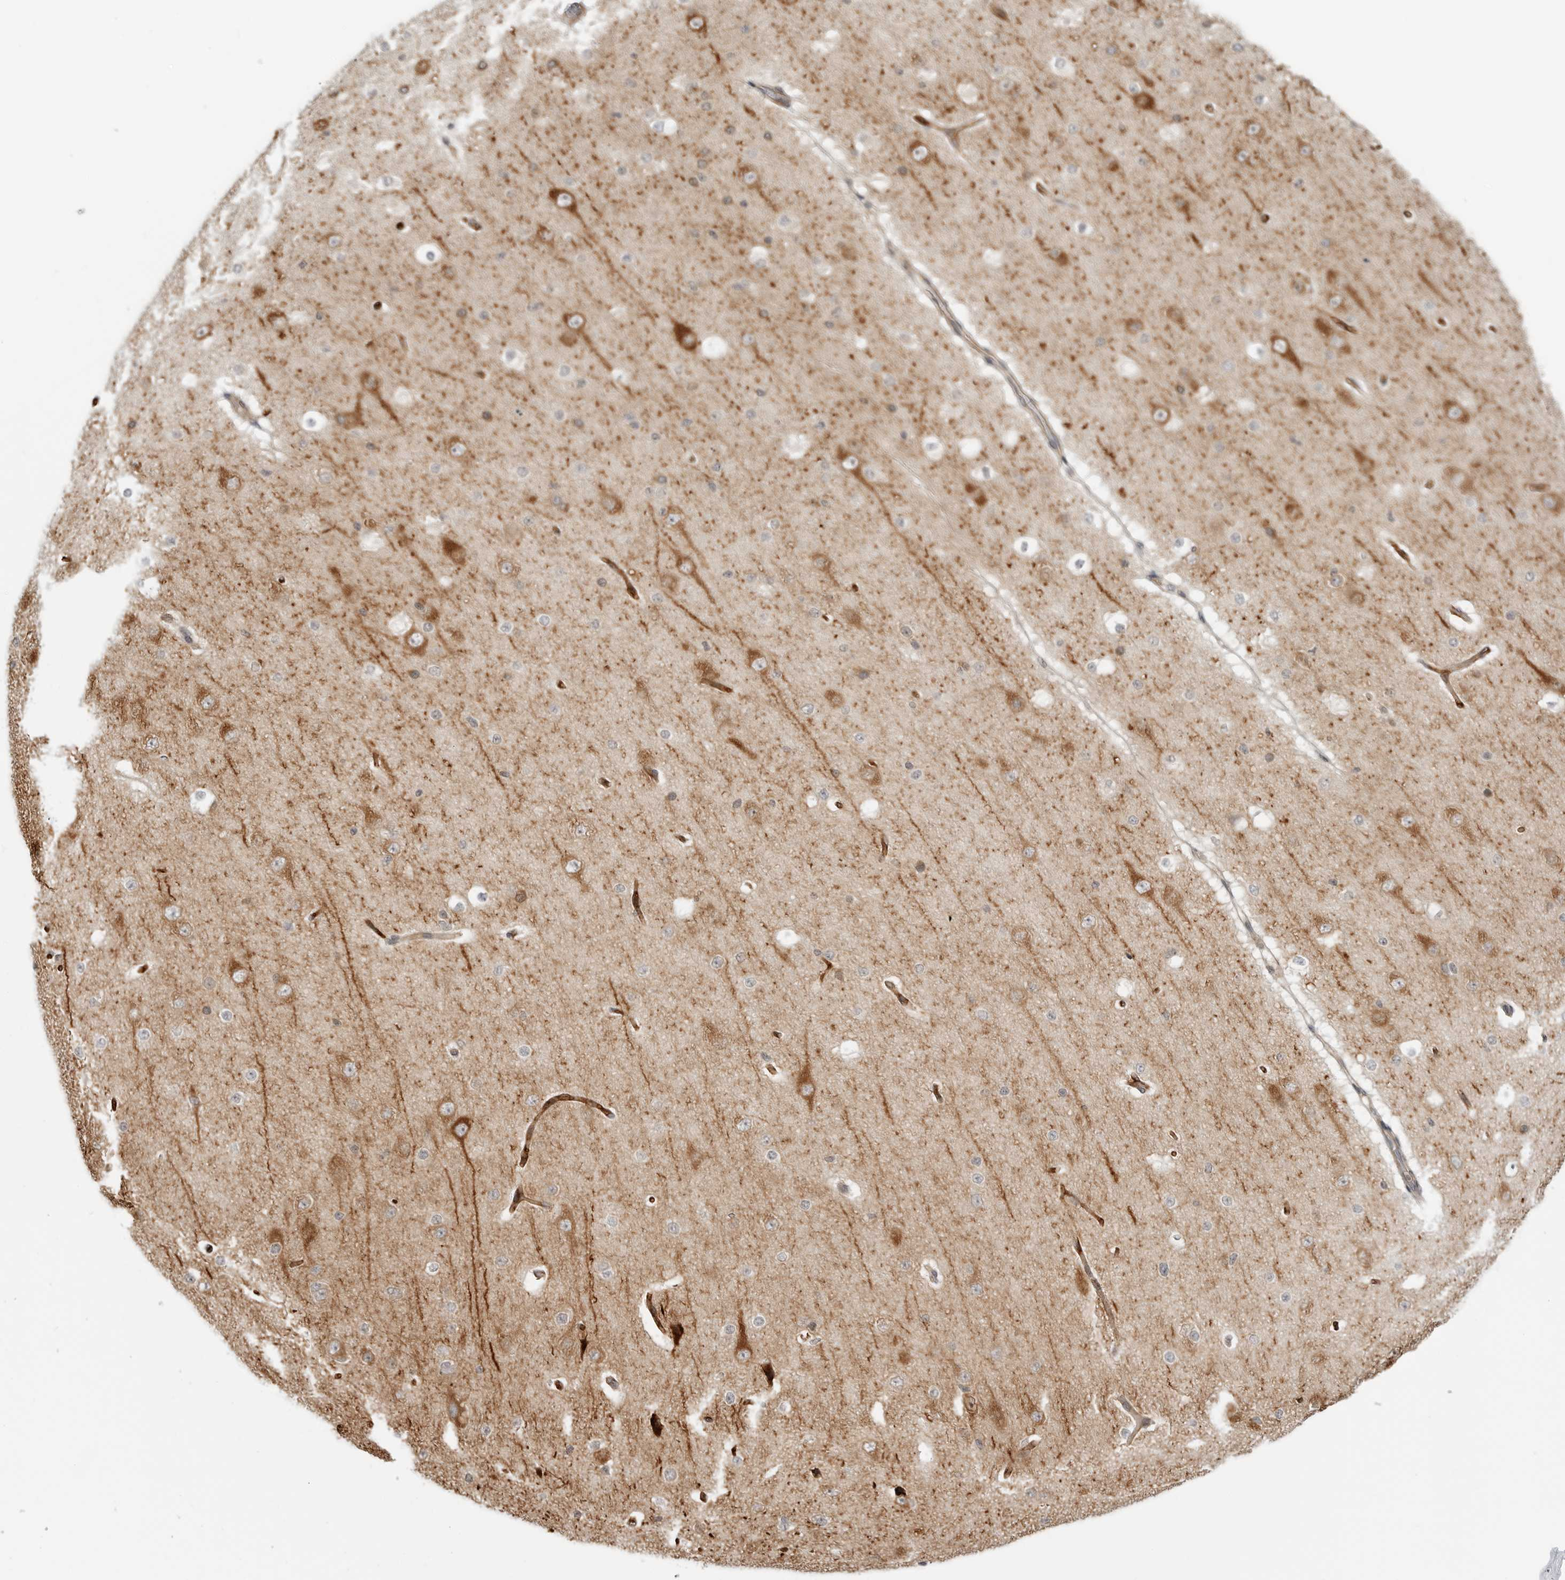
{"staining": {"intensity": "weak", "quantity": "25%-75%", "location": "cytoplasmic/membranous"}, "tissue": "cerebral cortex", "cell_type": "Endothelial cells", "image_type": "normal", "snomed": [{"axis": "morphology", "description": "Normal tissue, NOS"}, {"axis": "morphology", "description": "Developmental malformation"}, {"axis": "topography", "description": "Cerebral cortex"}], "caption": "Immunohistochemistry staining of unremarkable cerebral cortex, which exhibits low levels of weak cytoplasmic/membranous expression in about 25%-75% of endothelial cells indicating weak cytoplasmic/membranous protein staining. The staining was performed using DAB (brown) for protein detection and nuclei were counterstained in hematoxylin (blue).", "gene": "STXBP3", "patient": {"sex": "female", "age": 30}}